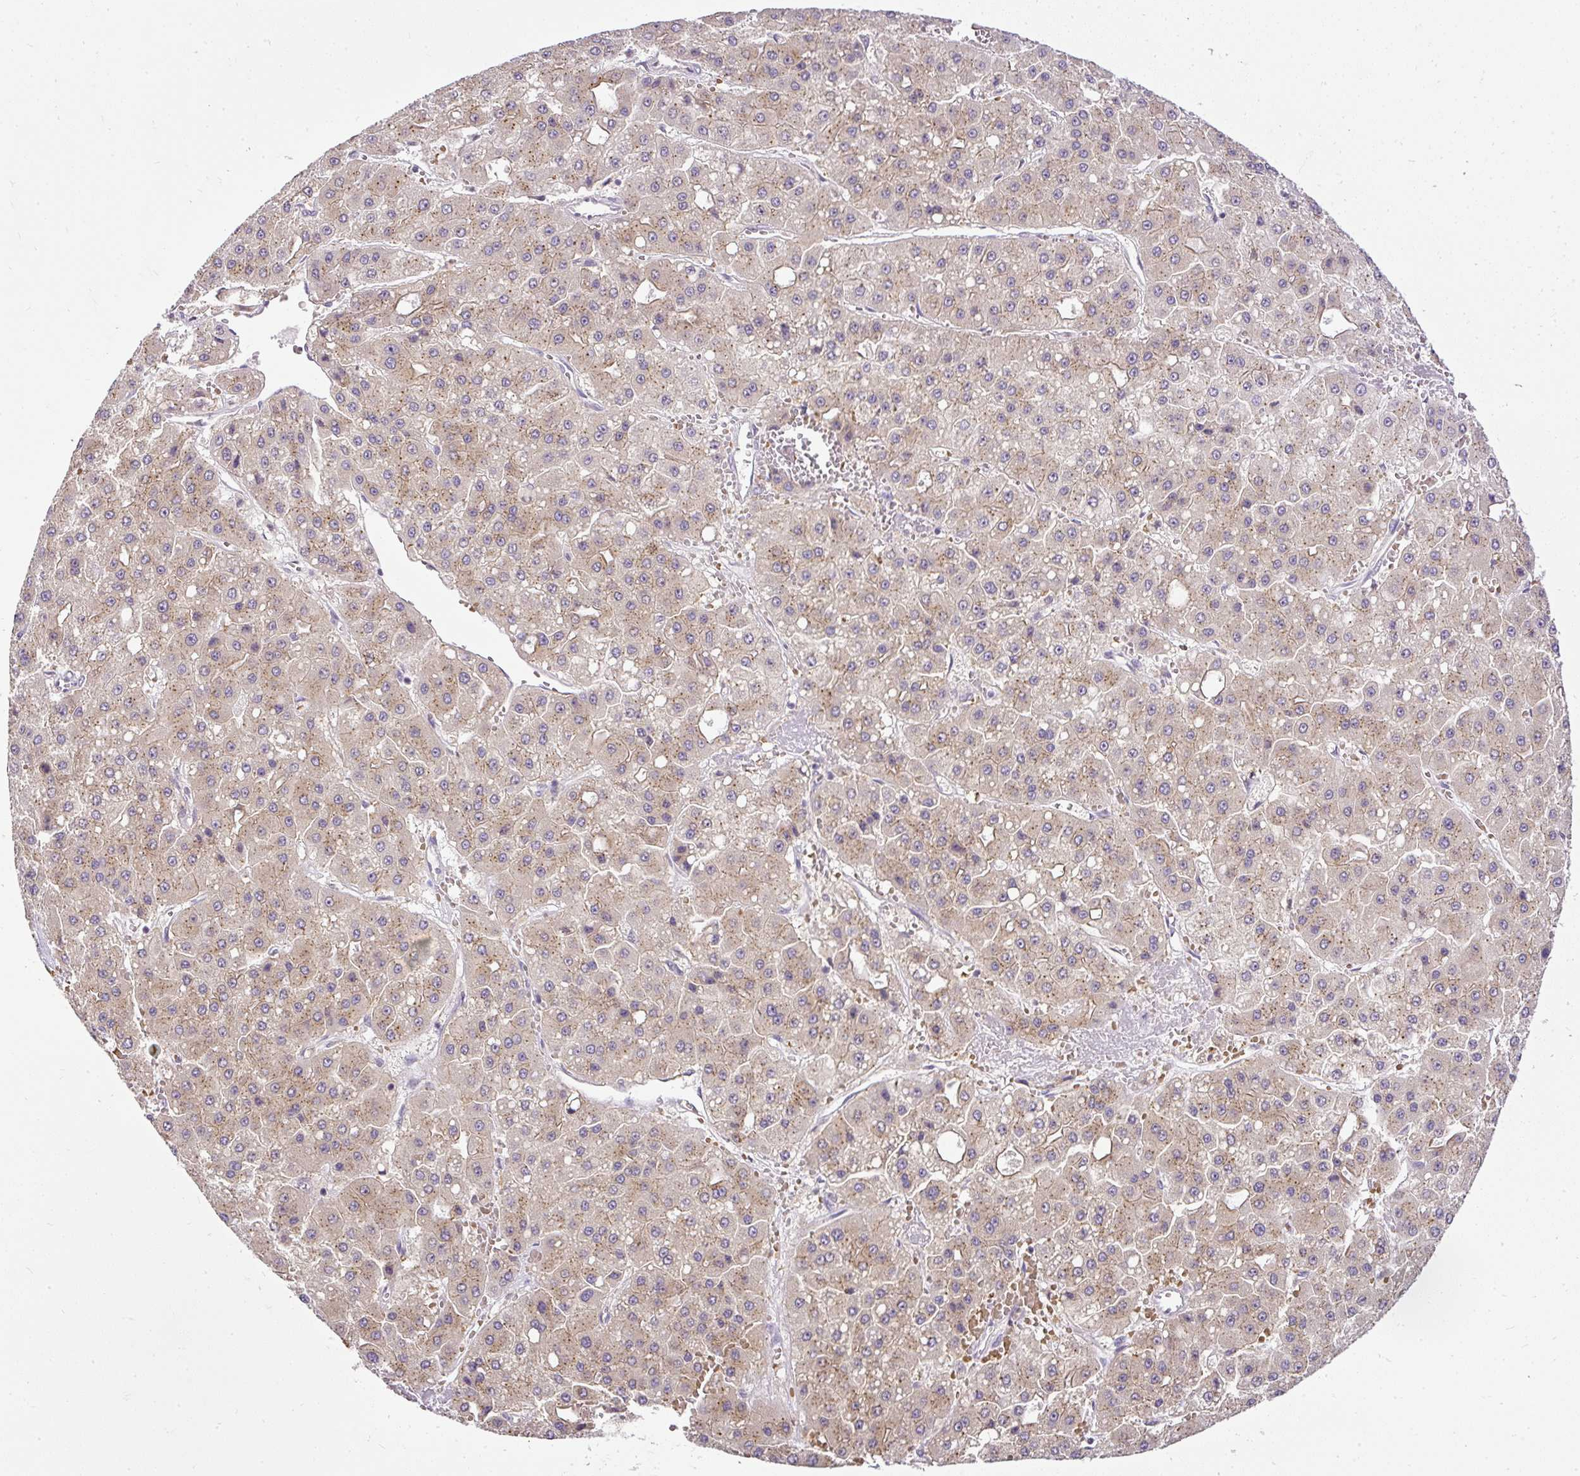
{"staining": {"intensity": "weak", "quantity": ">75%", "location": "cytoplasmic/membranous"}, "tissue": "liver cancer", "cell_type": "Tumor cells", "image_type": "cancer", "snomed": [{"axis": "morphology", "description": "Carcinoma, Hepatocellular, NOS"}, {"axis": "topography", "description": "Liver"}], "caption": "Immunohistochemistry micrograph of neoplastic tissue: human liver cancer (hepatocellular carcinoma) stained using immunohistochemistry reveals low levels of weak protein expression localized specifically in the cytoplasmic/membranous of tumor cells, appearing as a cytoplasmic/membranous brown color.", "gene": "SMC4", "patient": {"sex": "male", "age": 47}}